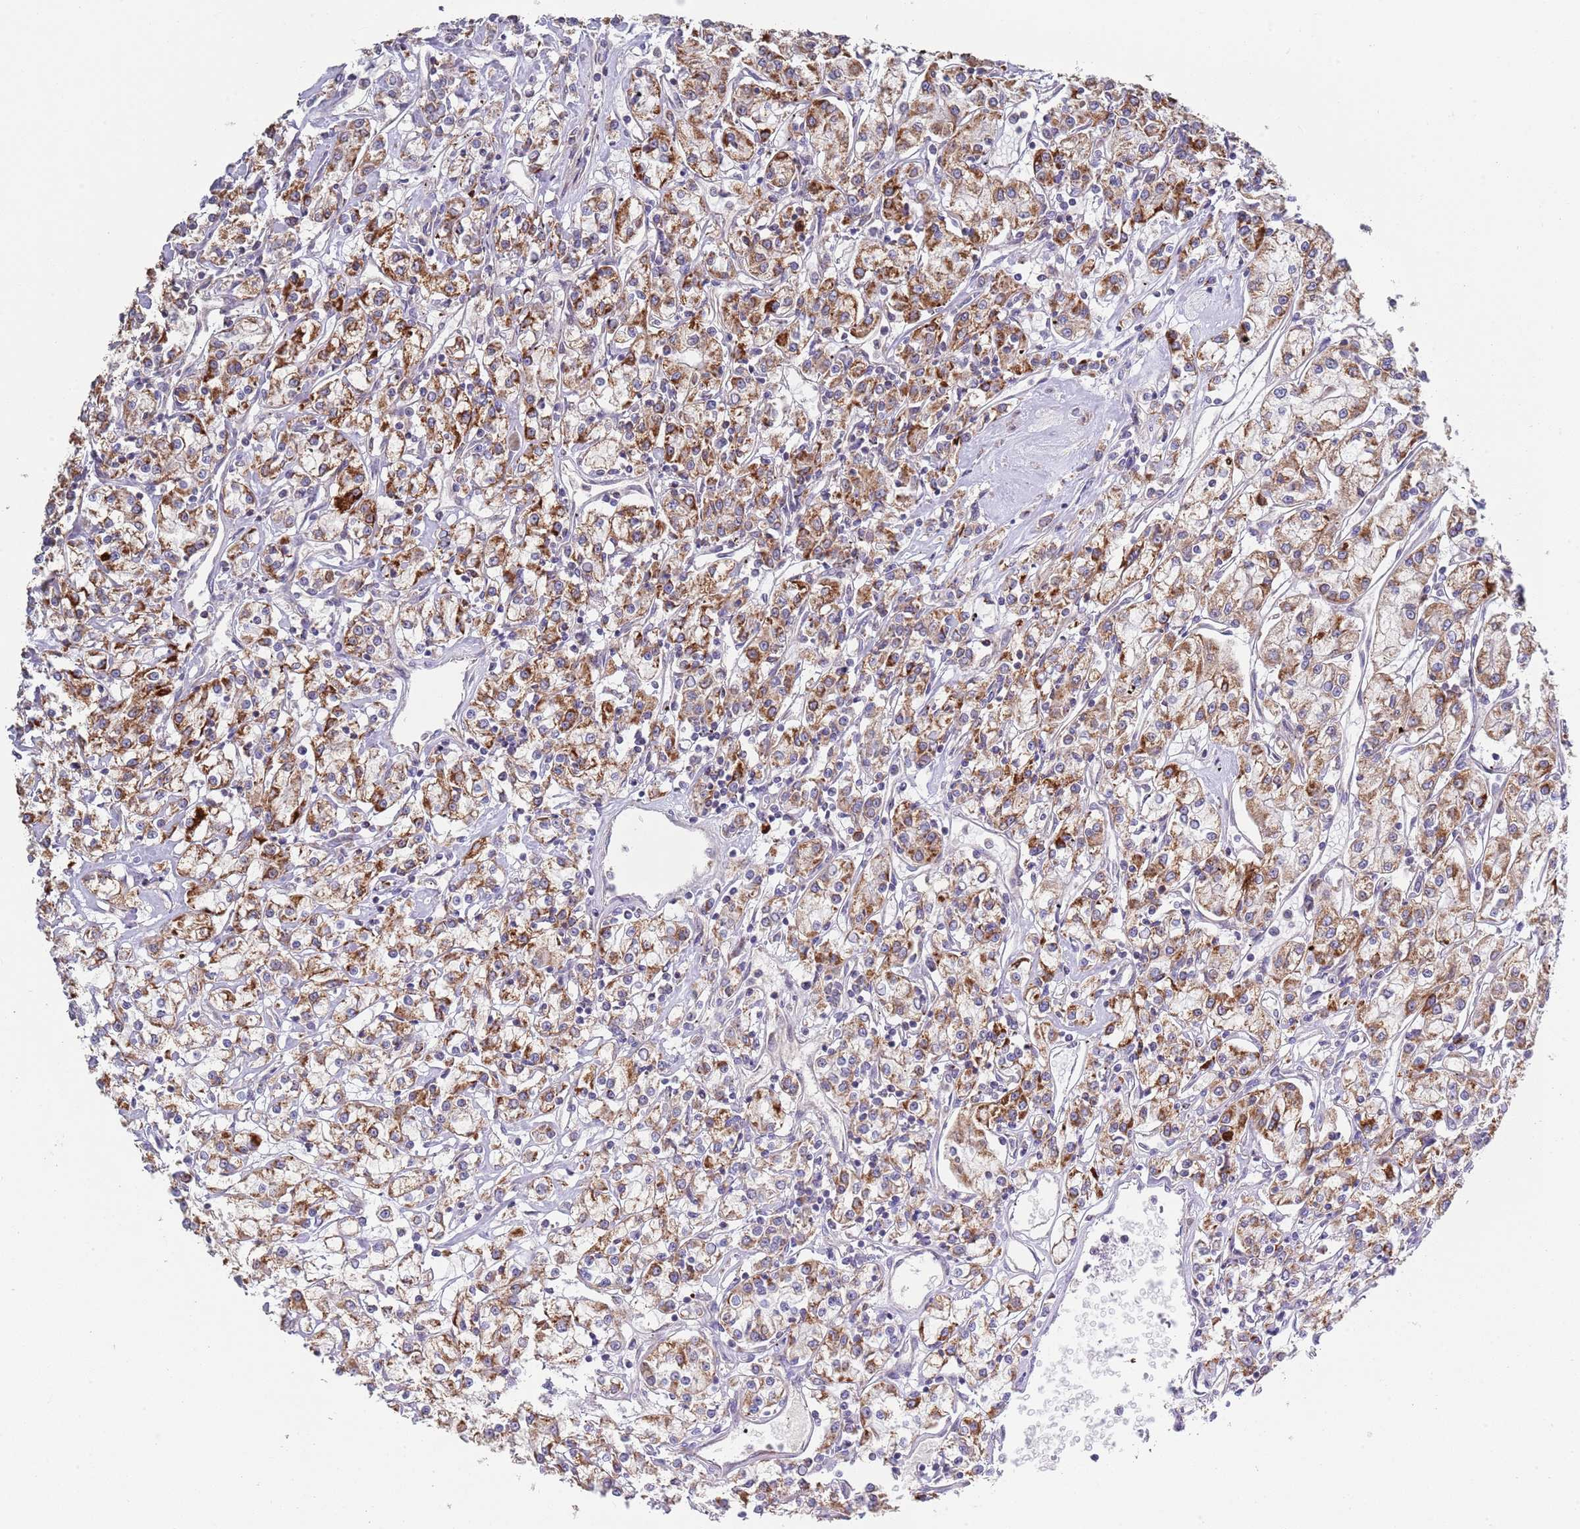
{"staining": {"intensity": "strong", "quantity": "25%-75%", "location": "cytoplasmic/membranous"}, "tissue": "renal cancer", "cell_type": "Tumor cells", "image_type": "cancer", "snomed": [{"axis": "morphology", "description": "Adenocarcinoma, NOS"}, {"axis": "topography", "description": "Kidney"}], "caption": "The photomicrograph displays a brown stain indicating the presence of a protein in the cytoplasmic/membranous of tumor cells in renal adenocarcinoma.", "gene": "ABCC10", "patient": {"sex": "female", "age": 59}}